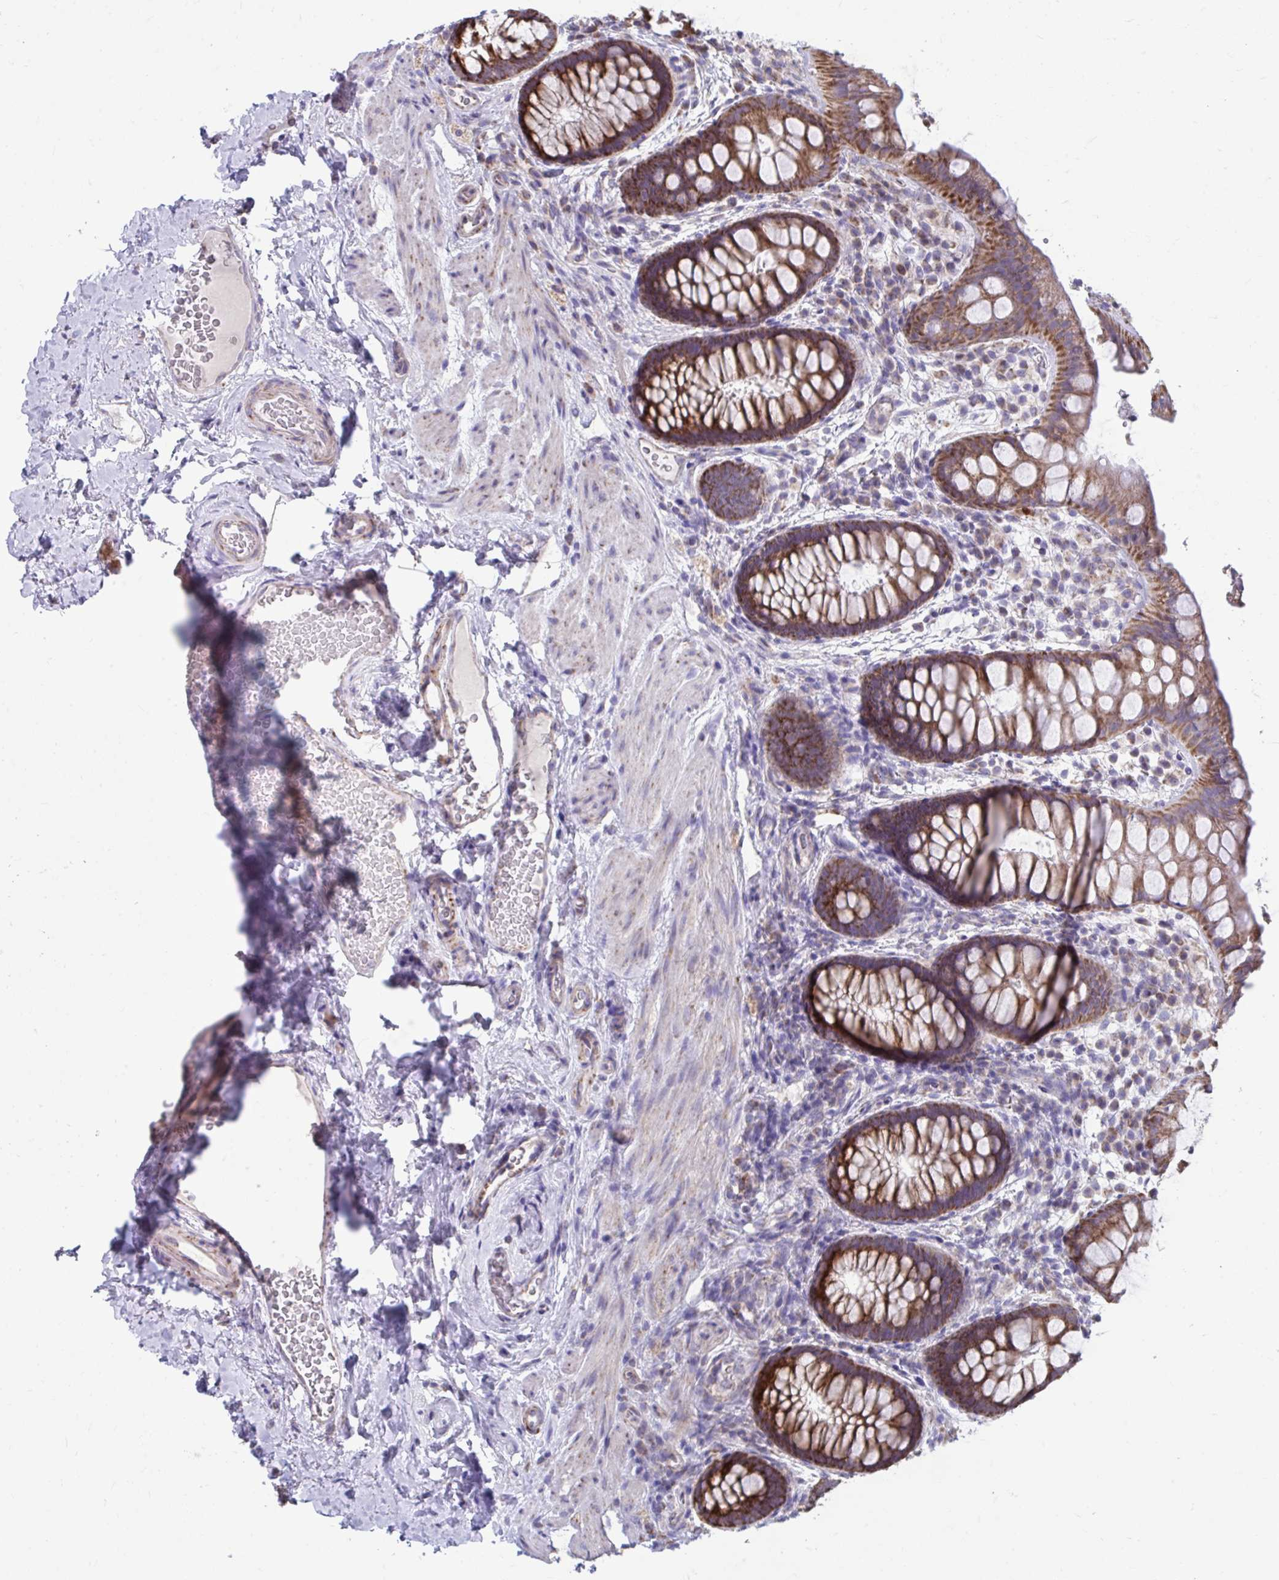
{"staining": {"intensity": "strong", "quantity": ">75%", "location": "cytoplasmic/membranous"}, "tissue": "rectum", "cell_type": "Glandular cells", "image_type": "normal", "snomed": [{"axis": "morphology", "description": "Normal tissue, NOS"}, {"axis": "topography", "description": "Rectum"}], "caption": "The photomicrograph exhibits immunohistochemical staining of normal rectum. There is strong cytoplasmic/membranous expression is identified in approximately >75% of glandular cells. Using DAB (brown) and hematoxylin (blue) stains, captured at high magnification using brightfield microscopy.", "gene": "LINGO4", "patient": {"sex": "female", "age": 69}}